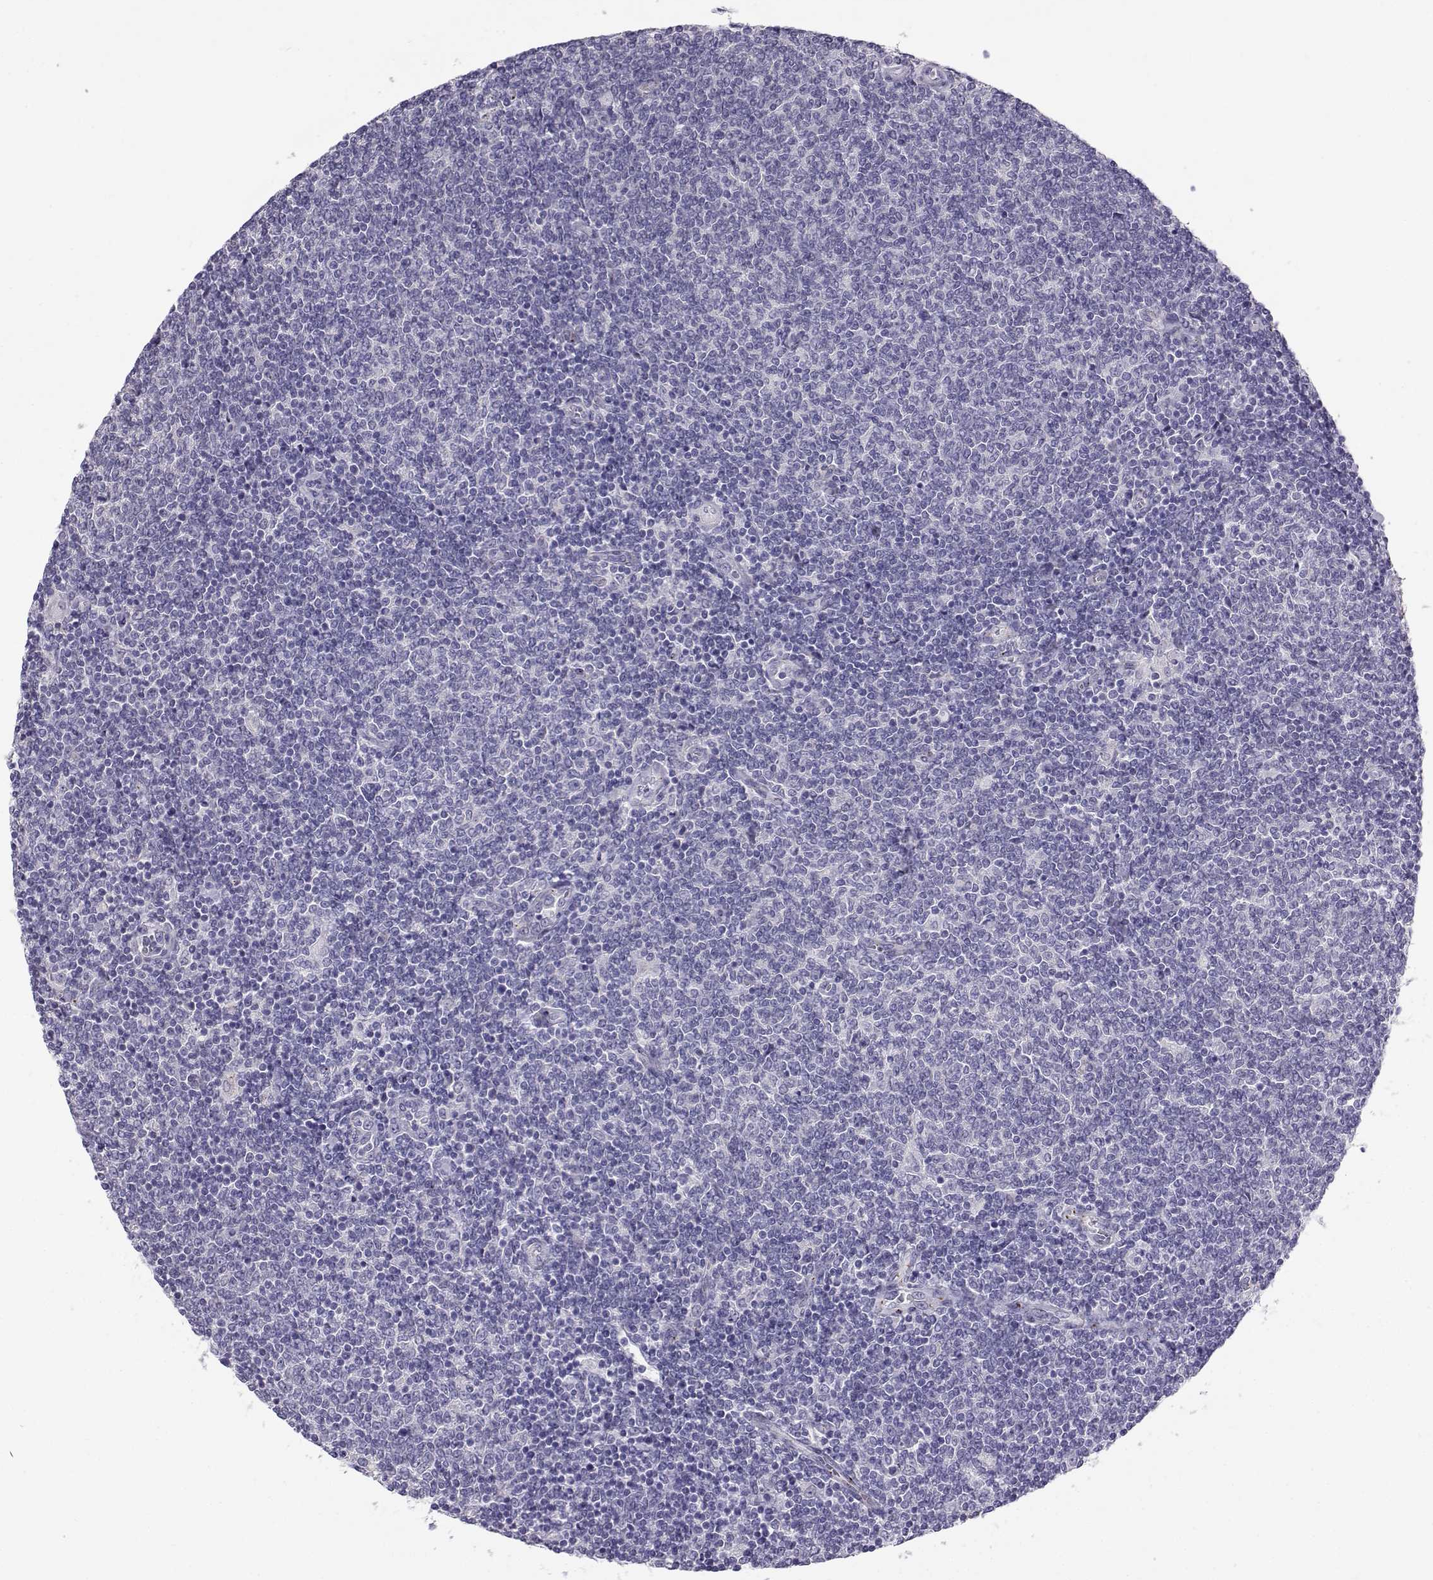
{"staining": {"intensity": "negative", "quantity": "none", "location": "none"}, "tissue": "lymphoma", "cell_type": "Tumor cells", "image_type": "cancer", "snomed": [{"axis": "morphology", "description": "Malignant lymphoma, non-Hodgkin's type, Low grade"}, {"axis": "topography", "description": "Lymph node"}], "caption": "The IHC micrograph has no significant expression in tumor cells of low-grade malignant lymphoma, non-Hodgkin's type tissue. Brightfield microscopy of IHC stained with DAB (3,3'-diaminobenzidine) (brown) and hematoxylin (blue), captured at high magnification.", "gene": "ENDOU", "patient": {"sex": "male", "age": 52}}